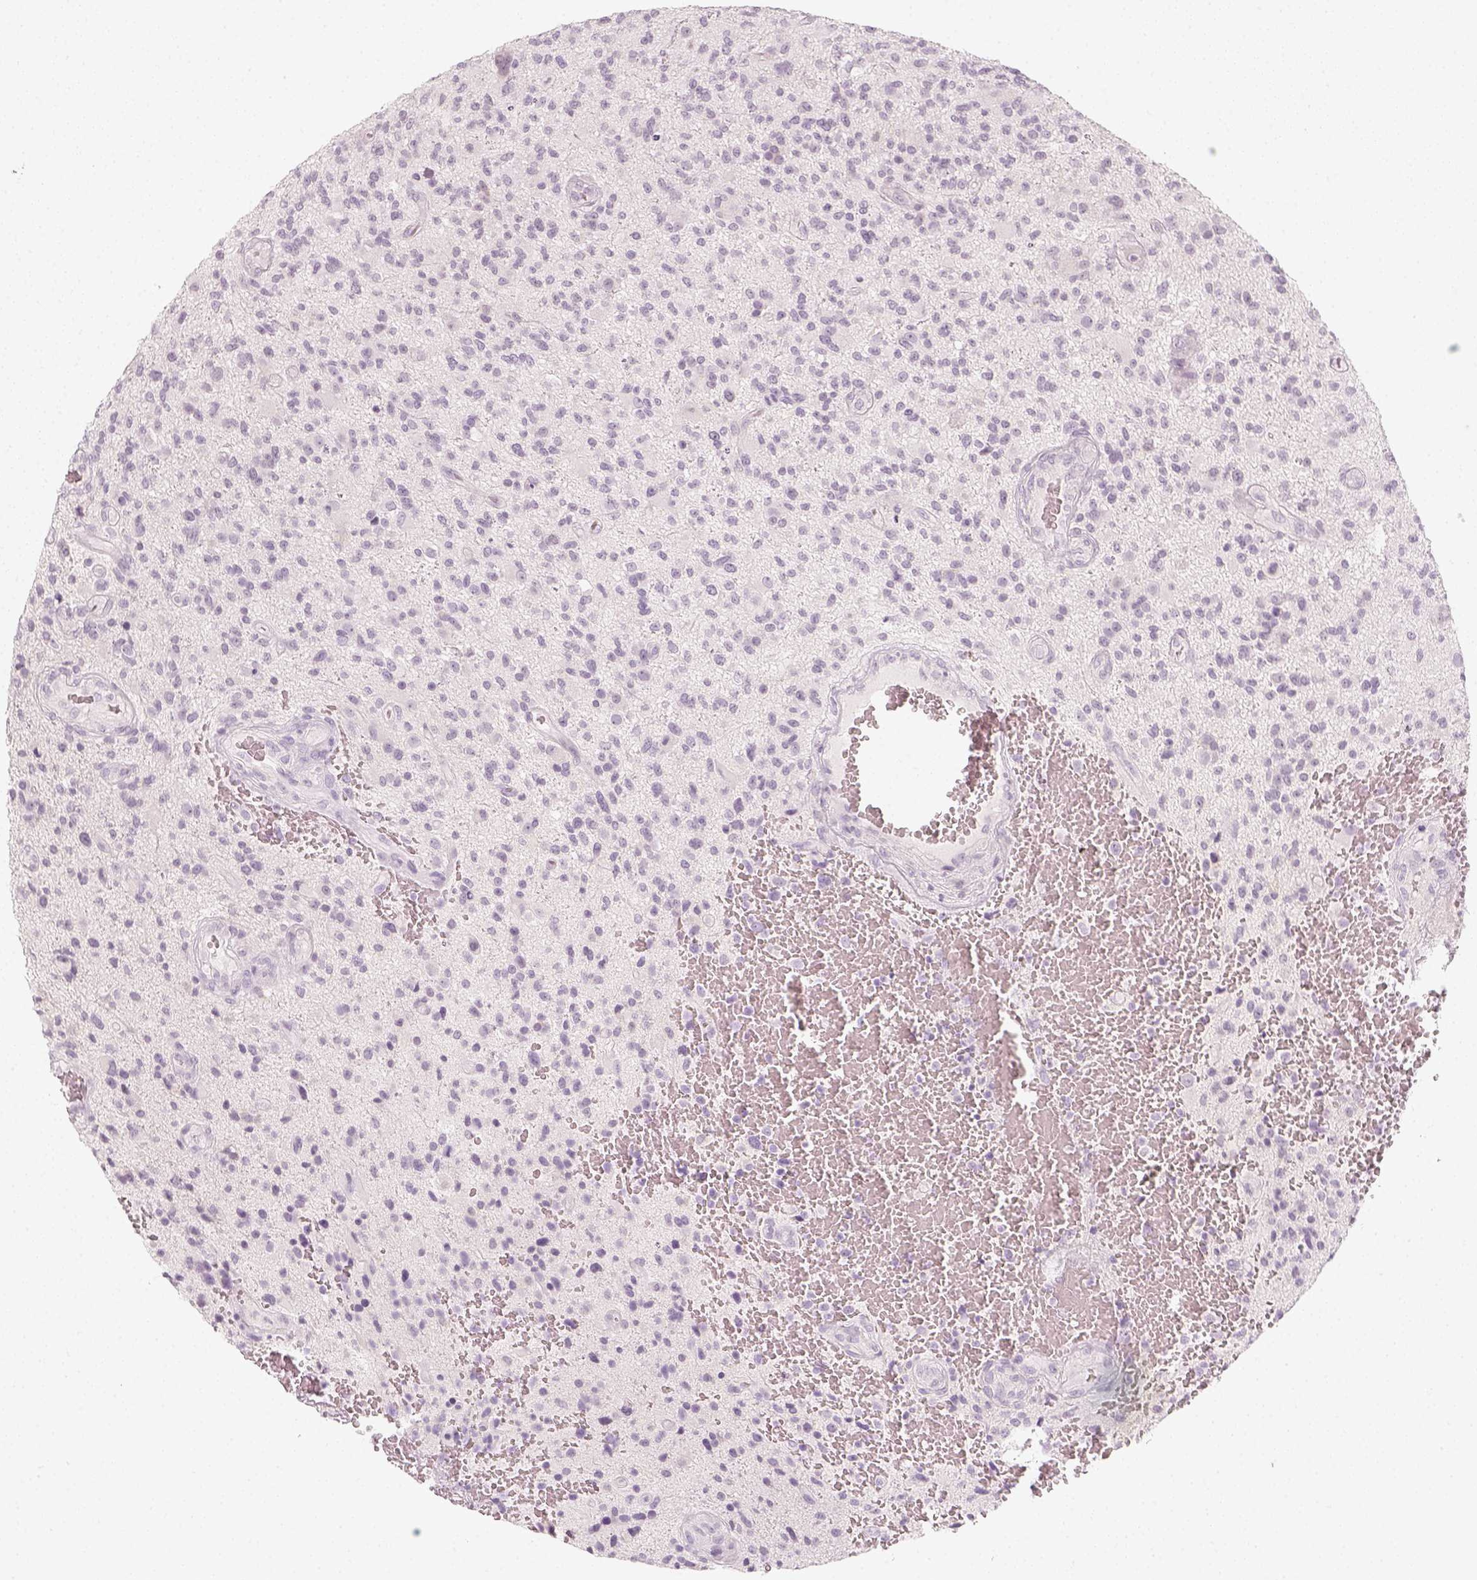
{"staining": {"intensity": "negative", "quantity": "none", "location": "none"}, "tissue": "glioma", "cell_type": "Tumor cells", "image_type": "cancer", "snomed": [{"axis": "morphology", "description": "Glioma, malignant, High grade"}, {"axis": "topography", "description": "Brain"}], "caption": "A photomicrograph of human malignant glioma (high-grade) is negative for staining in tumor cells. (DAB immunohistochemistry with hematoxylin counter stain).", "gene": "KRT25", "patient": {"sex": "male", "age": 47}}